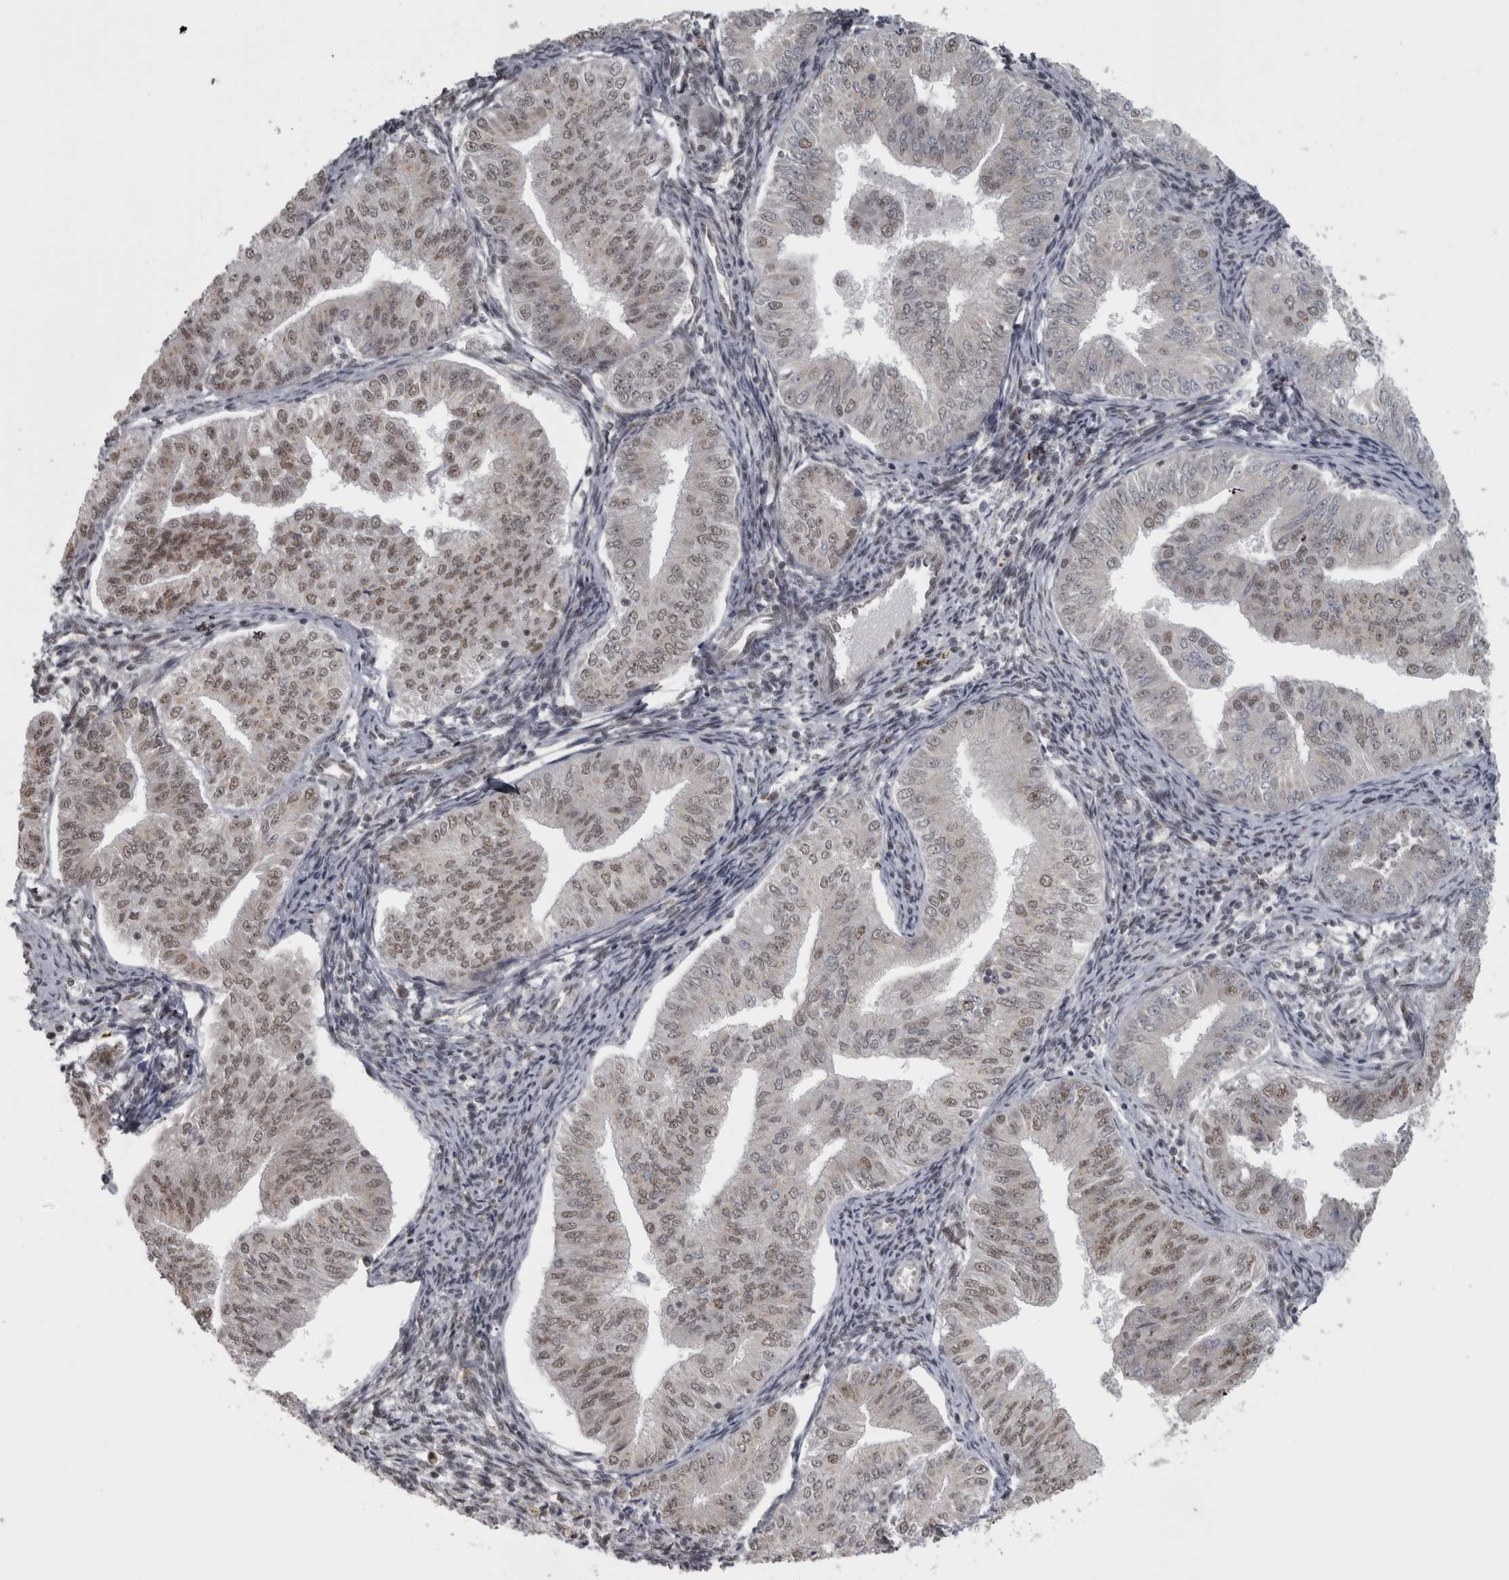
{"staining": {"intensity": "moderate", "quantity": ">75%", "location": "nuclear"}, "tissue": "endometrial cancer", "cell_type": "Tumor cells", "image_type": "cancer", "snomed": [{"axis": "morphology", "description": "Normal tissue, NOS"}, {"axis": "morphology", "description": "Adenocarcinoma, NOS"}, {"axis": "topography", "description": "Endometrium"}], "caption": "The micrograph demonstrates staining of endometrial adenocarcinoma, revealing moderate nuclear protein positivity (brown color) within tumor cells.", "gene": "MICU3", "patient": {"sex": "female", "age": 53}}